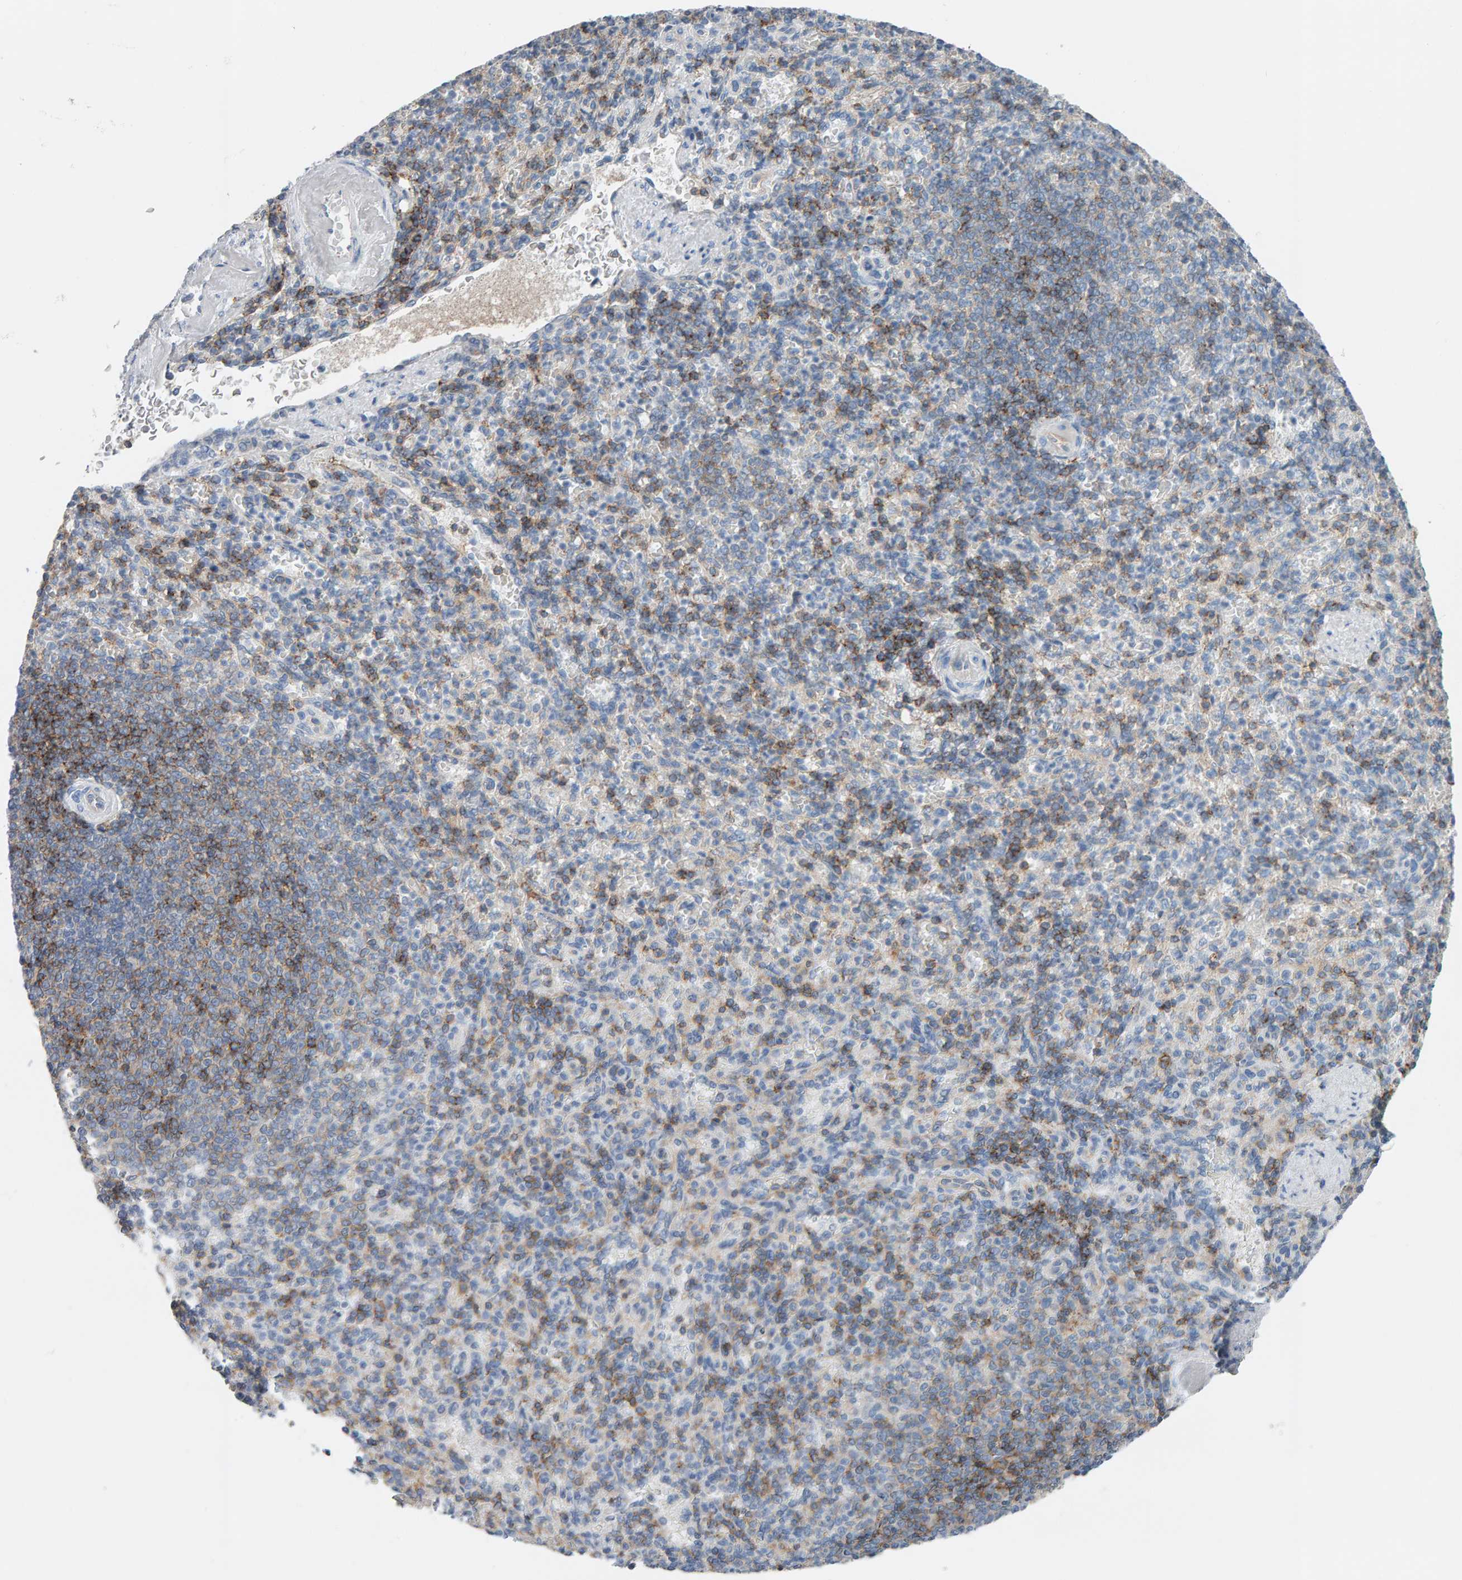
{"staining": {"intensity": "moderate", "quantity": "<25%", "location": "cytoplasmic/membranous"}, "tissue": "spleen", "cell_type": "Cells in red pulp", "image_type": "normal", "snomed": [{"axis": "morphology", "description": "Normal tissue, NOS"}, {"axis": "topography", "description": "Spleen"}], "caption": "This is an image of IHC staining of normal spleen, which shows moderate positivity in the cytoplasmic/membranous of cells in red pulp.", "gene": "FYN", "patient": {"sex": "female", "age": 74}}